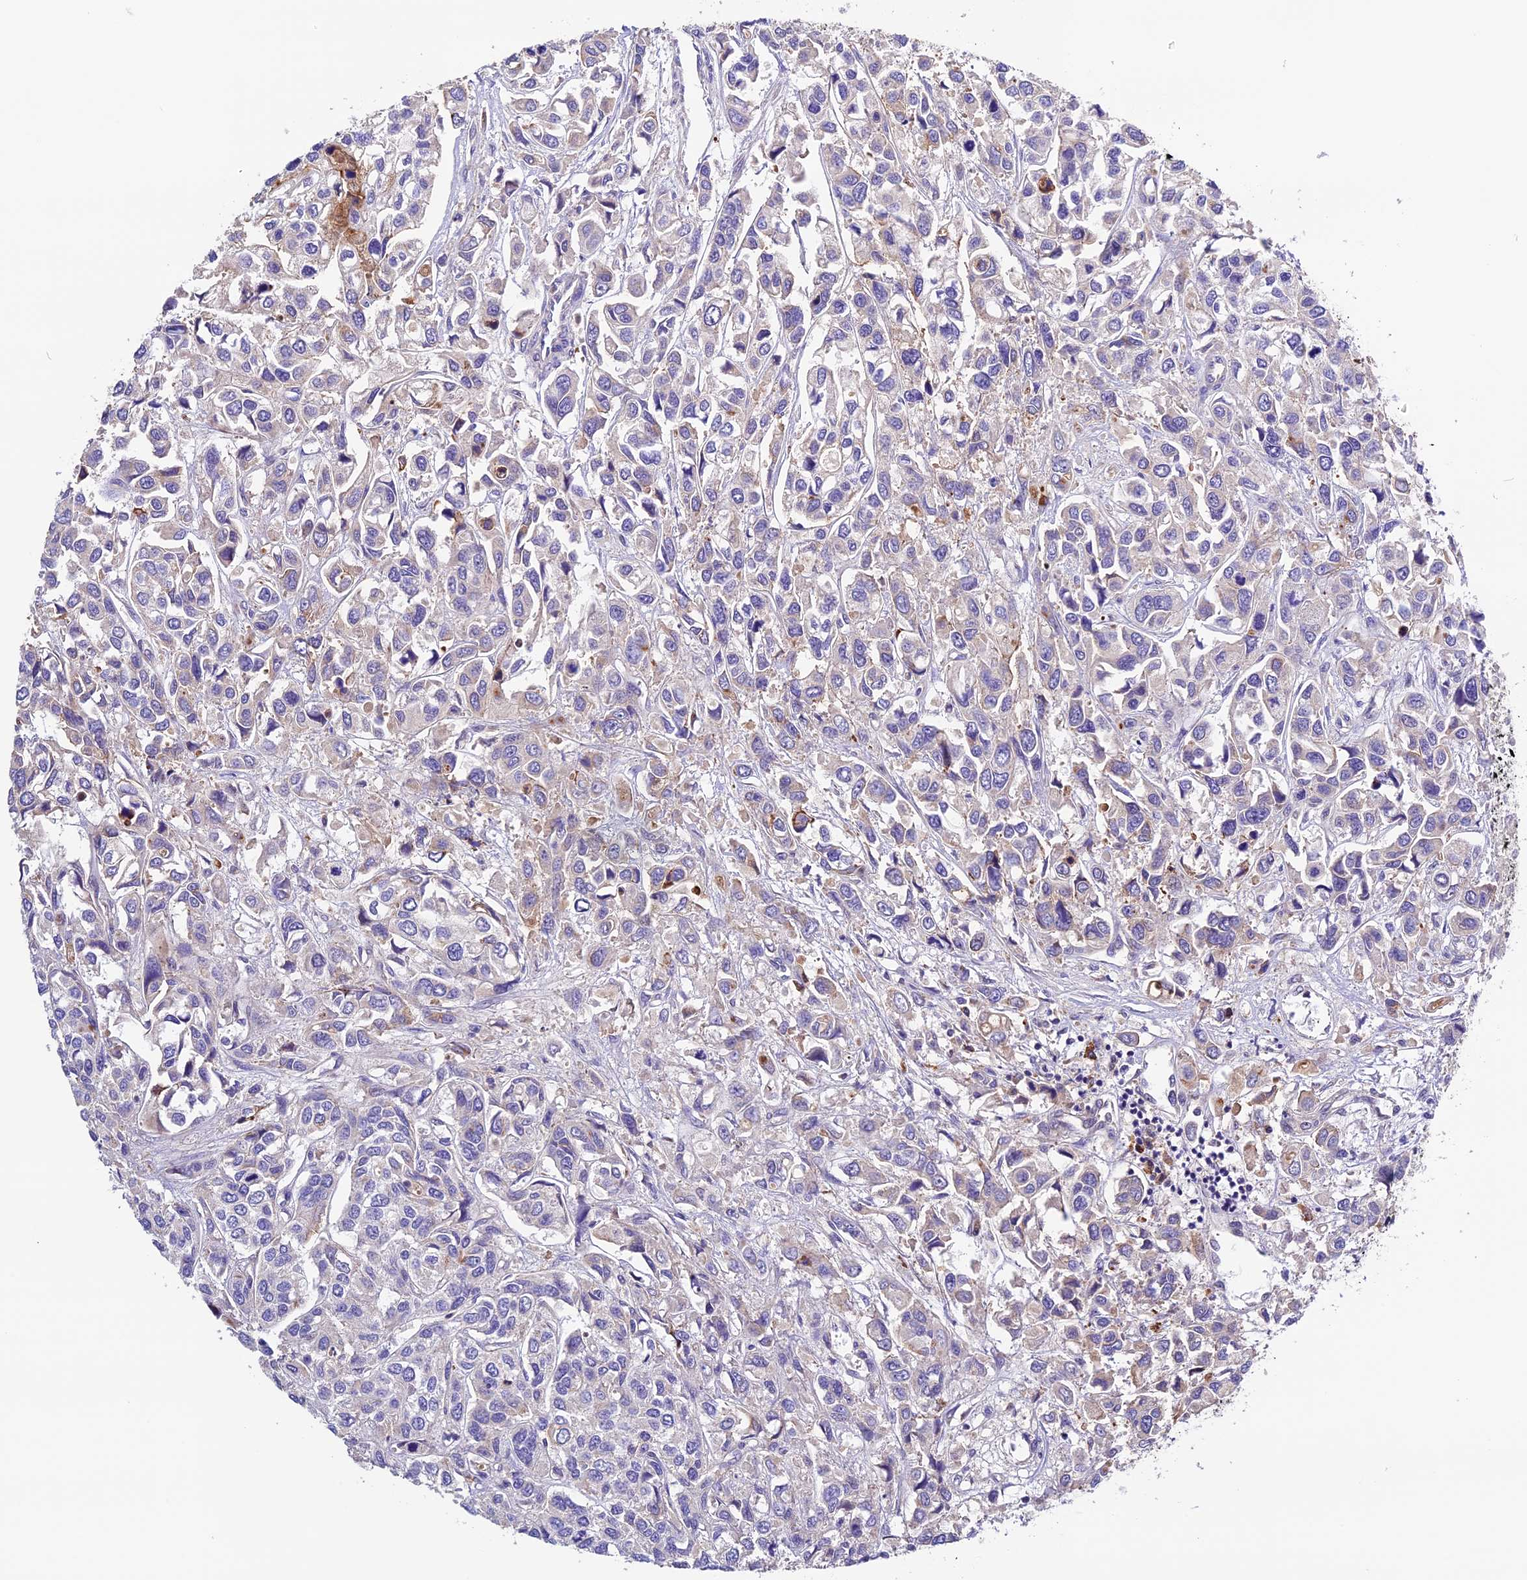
{"staining": {"intensity": "negative", "quantity": "none", "location": "none"}, "tissue": "urothelial cancer", "cell_type": "Tumor cells", "image_type": "cancer", "snomed": [{"axis": "morphology", "description": "Urothelial carcinoma, High grade"}, {"axis": "topography", "description": "Urinary bladder"}], "caption": "IHC photomicrograph of human high-grade urothelial carcinoma stained for a protein (brown), which shows no staining in tumor cells.", "gene": "METTL22", "patient": {"sex": "male", "age": 67}}